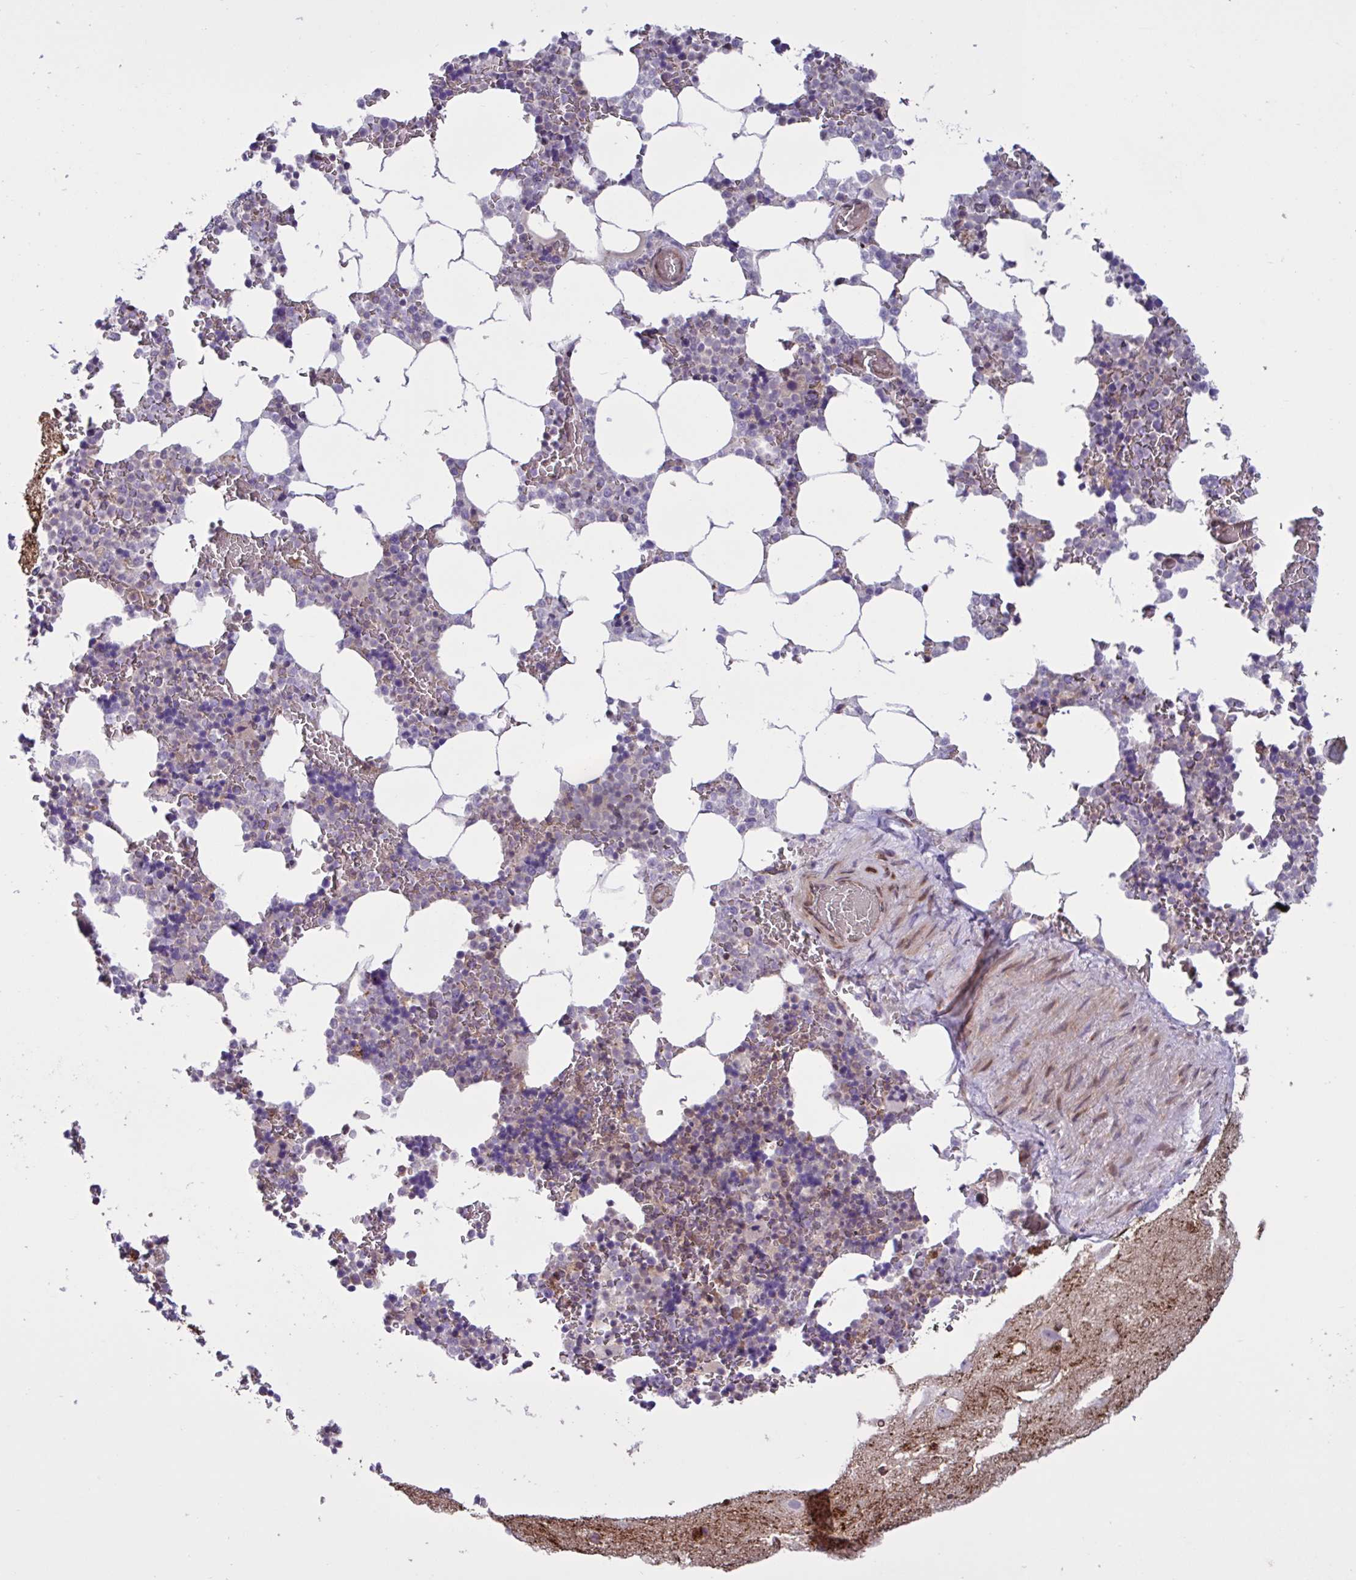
{"staining": {"intensity": "weak", "quantity": "<25%", "location": "cytoplasmic/membranous,nuclear"}, "tissue": "bone marrow", "cell_type": "Hematopoietic cells", "image_type": "normal", "snomed": [{"axis": "morphology", "description": "Normal tissue, NOS"}, {"axis": "topography", "description": "Bone marrow"}], "caption": "IHC micrograph of unremarkable bone marrow stained for a protein (brown), which displays no expression in hematopoietic cells. (Brightfield microscopy of DAB (3,3'-diaminobenzidine) immunohistochemistry (IHC) at high magnification).", "gene": "GLTP", "patient": {"sex": "female", "age": 42}}